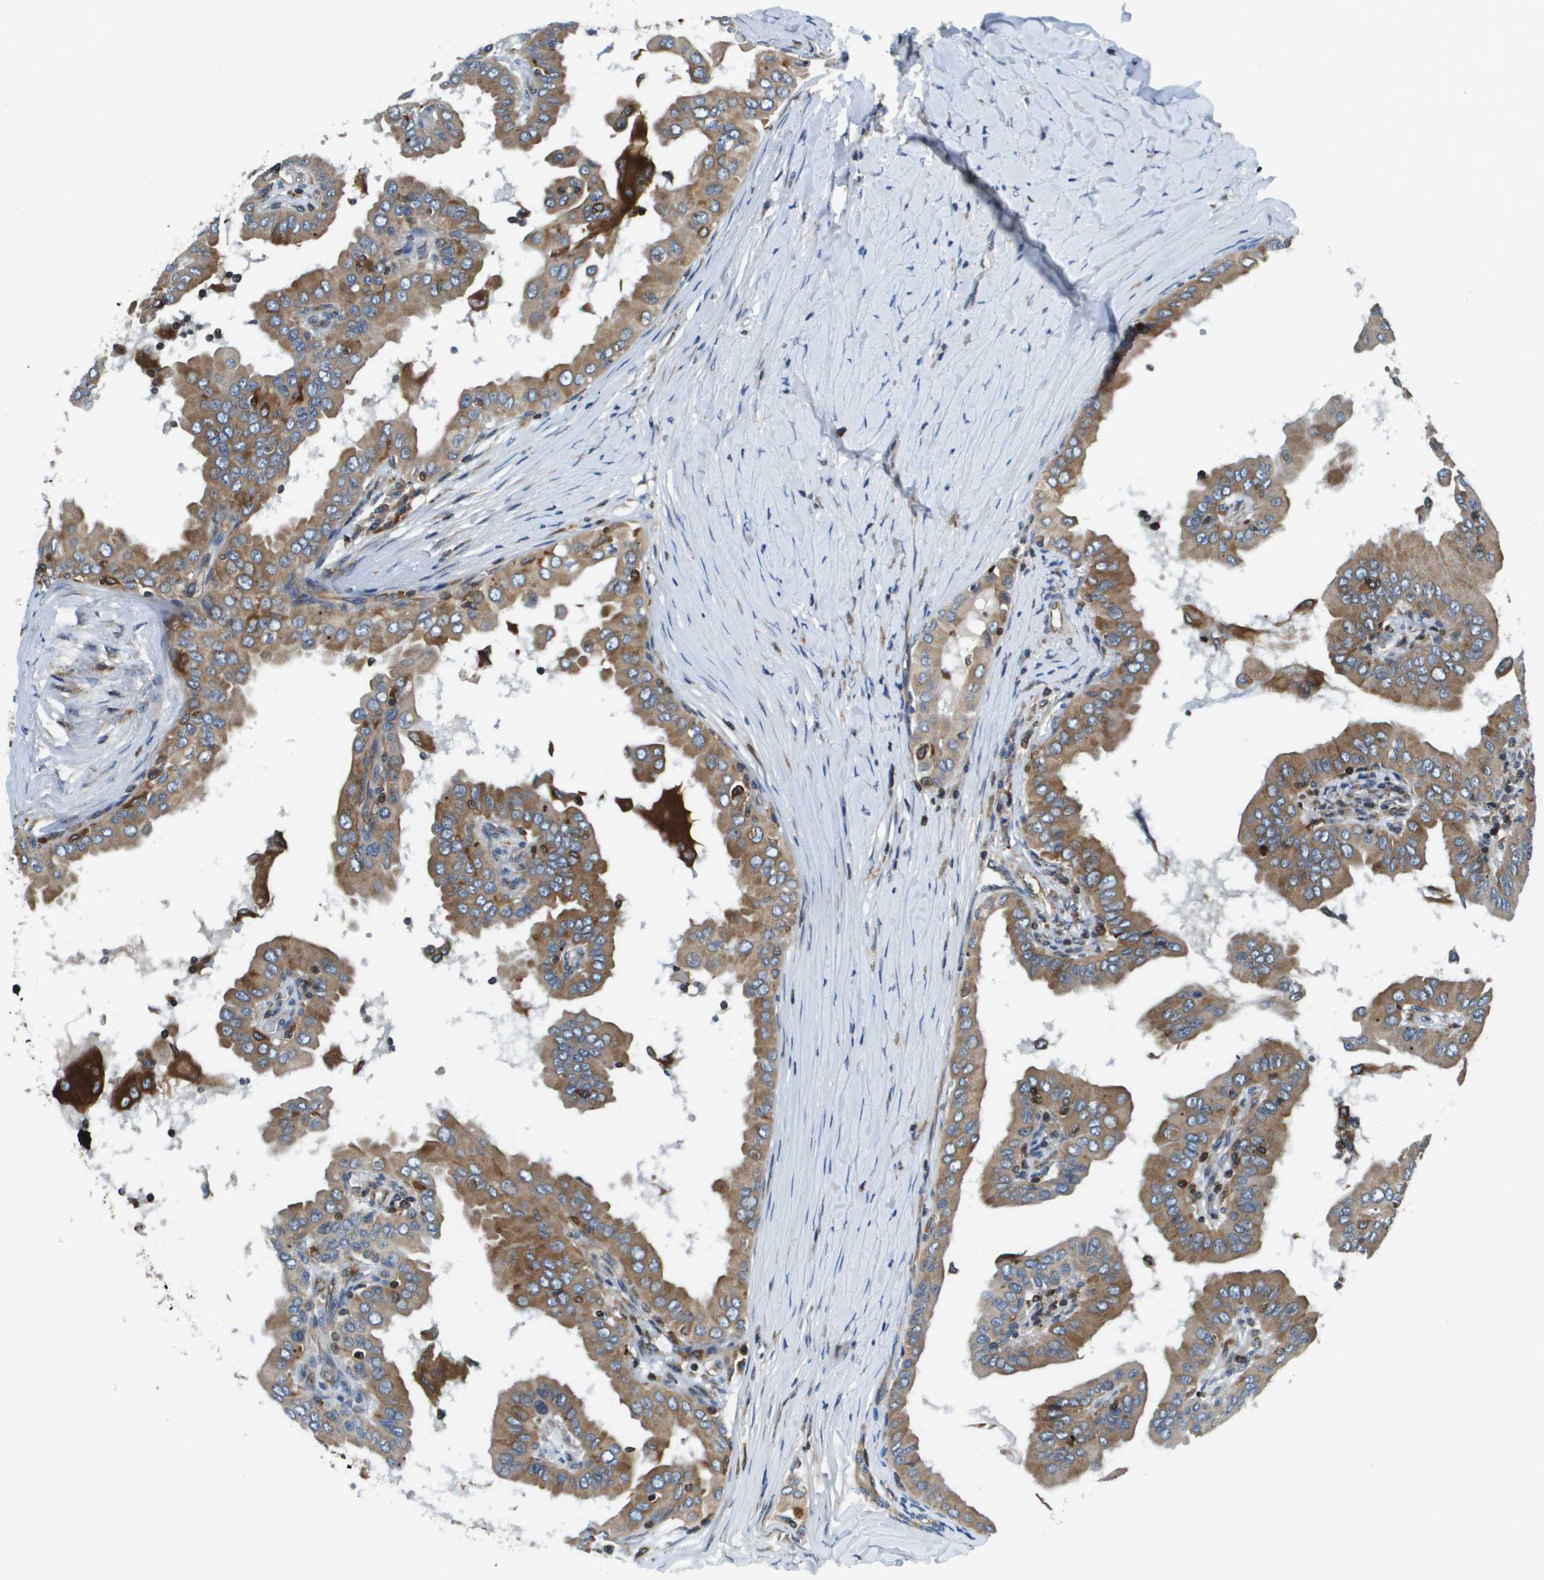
{"staining": {"intensity": "moderate", "quantity": ">75%", "location": "cytoplasmic/membranous"}, "tissue": "thyroid cancer", "cell_type": "Tumor cells", "image_type": "cancer", "snomed": [{"axis": "morphology", "description": "Papillary adenocarcinoma, NOS"}, {"axis": "topography", "description": "Thyroid gland"}], "caption": "Thyroid cancer (papillary adenocarcinoma) stained for a protein displays moderate cytoplasmic/membranous positivity in tumor cells.", "gene": "ESYT1", "patient": {"sex": "male", "age": 33}}